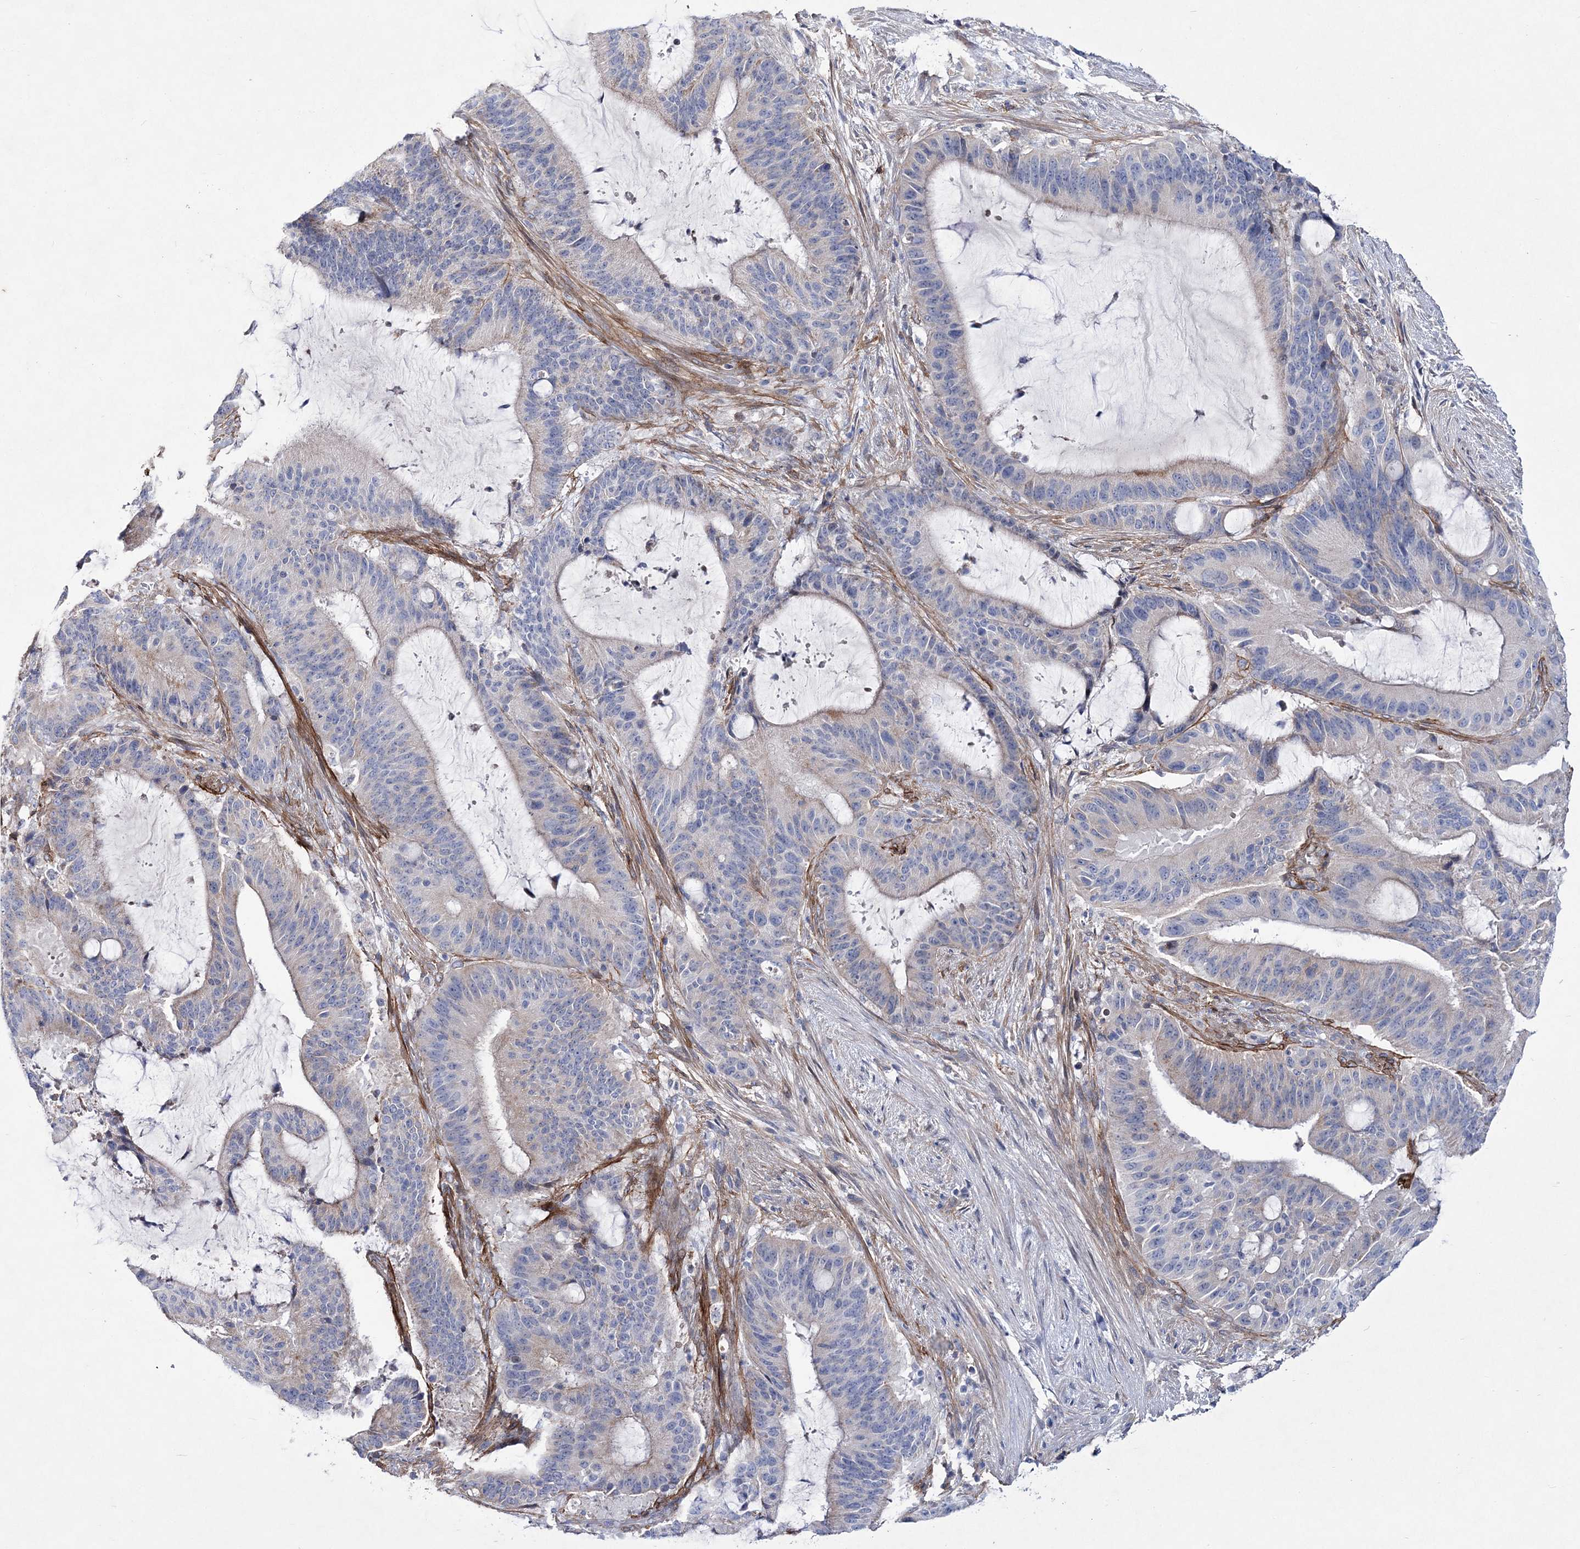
{"staining": {"intensity": "negative", "quantity": "none", "location": "none"}, "tissue": "liver cancer", "cell_type": "Tumor cells", "image_type": "cancer", "snomed": [{"axis": "morphology", "description": "Normal tissue, NOS"}, {"axis": "morphology", "description": "Cholangiocarcinoma"}, {"axis": "topography", "description": "Liver"}, {"axis": "topography", "description": "Peripheral nerve tissue"}], "caption": "Protein analysis of liver cancer exhibits no significant positivity in tumor cells. The staining is performed using DAB brown chromogen with nuclei counter-stained in using hematoxylin.", "gene": "ANO1", "patient": {"sex": "female", "age": 73}}